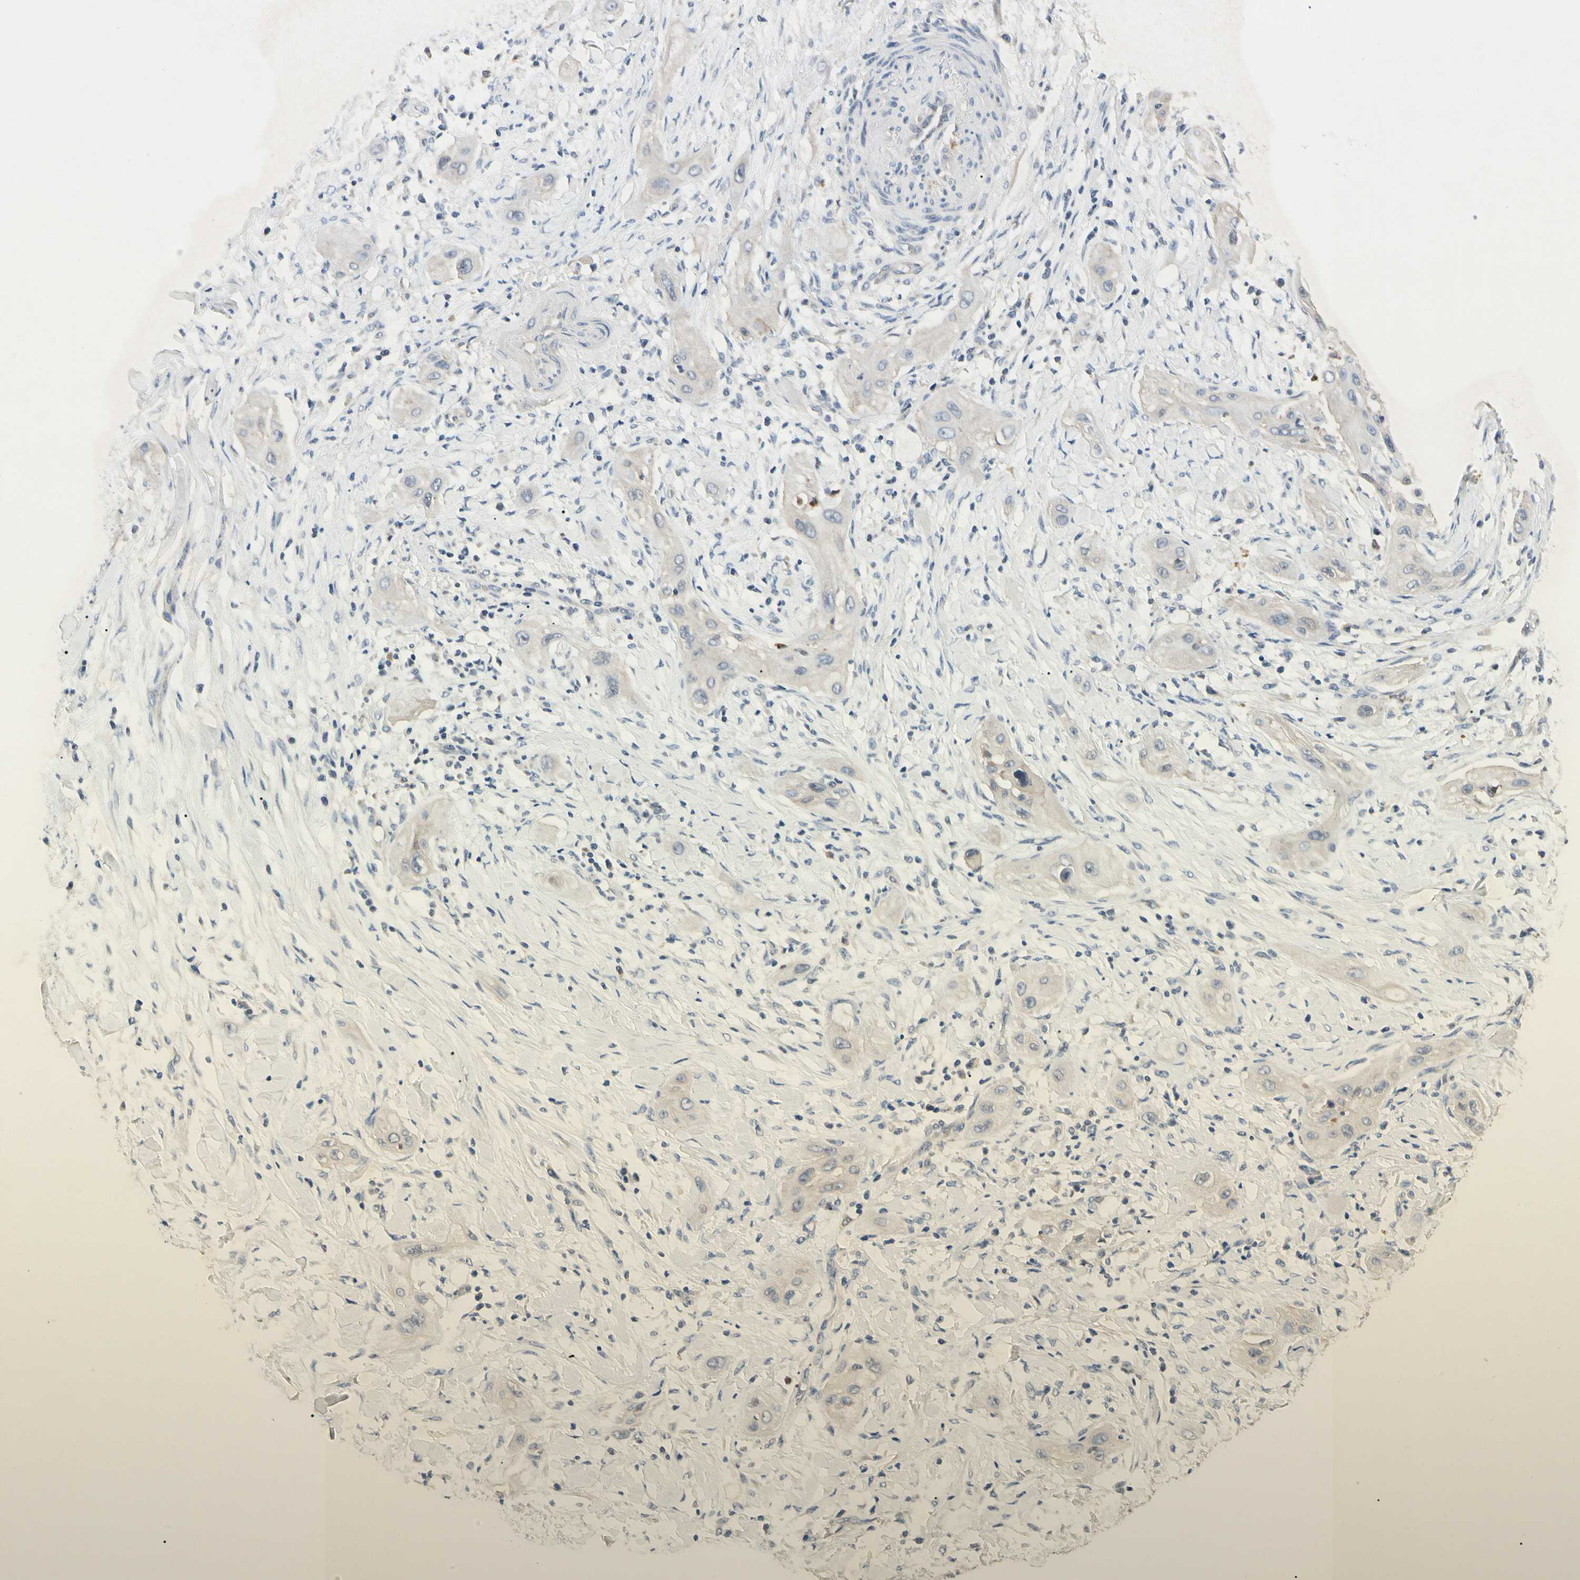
{"staining": {"intensity": "negative", "quantity": "none", "location": "none"}, "tissue": "lung cancer", "cell_type": "Tumor cells", "image_type": "cancer", "snomed": [{"axis": "morphology", "description": "Squamous cell carcinoma, NOS"}, {"axis": "topography", "description": "Lung"}], "caption": "Lung cancer was stained to show a protein in brown. There is no significant staining in tumor cells.", "gene": "GAS6", "patient": {"sex": "female", "age": 47}}